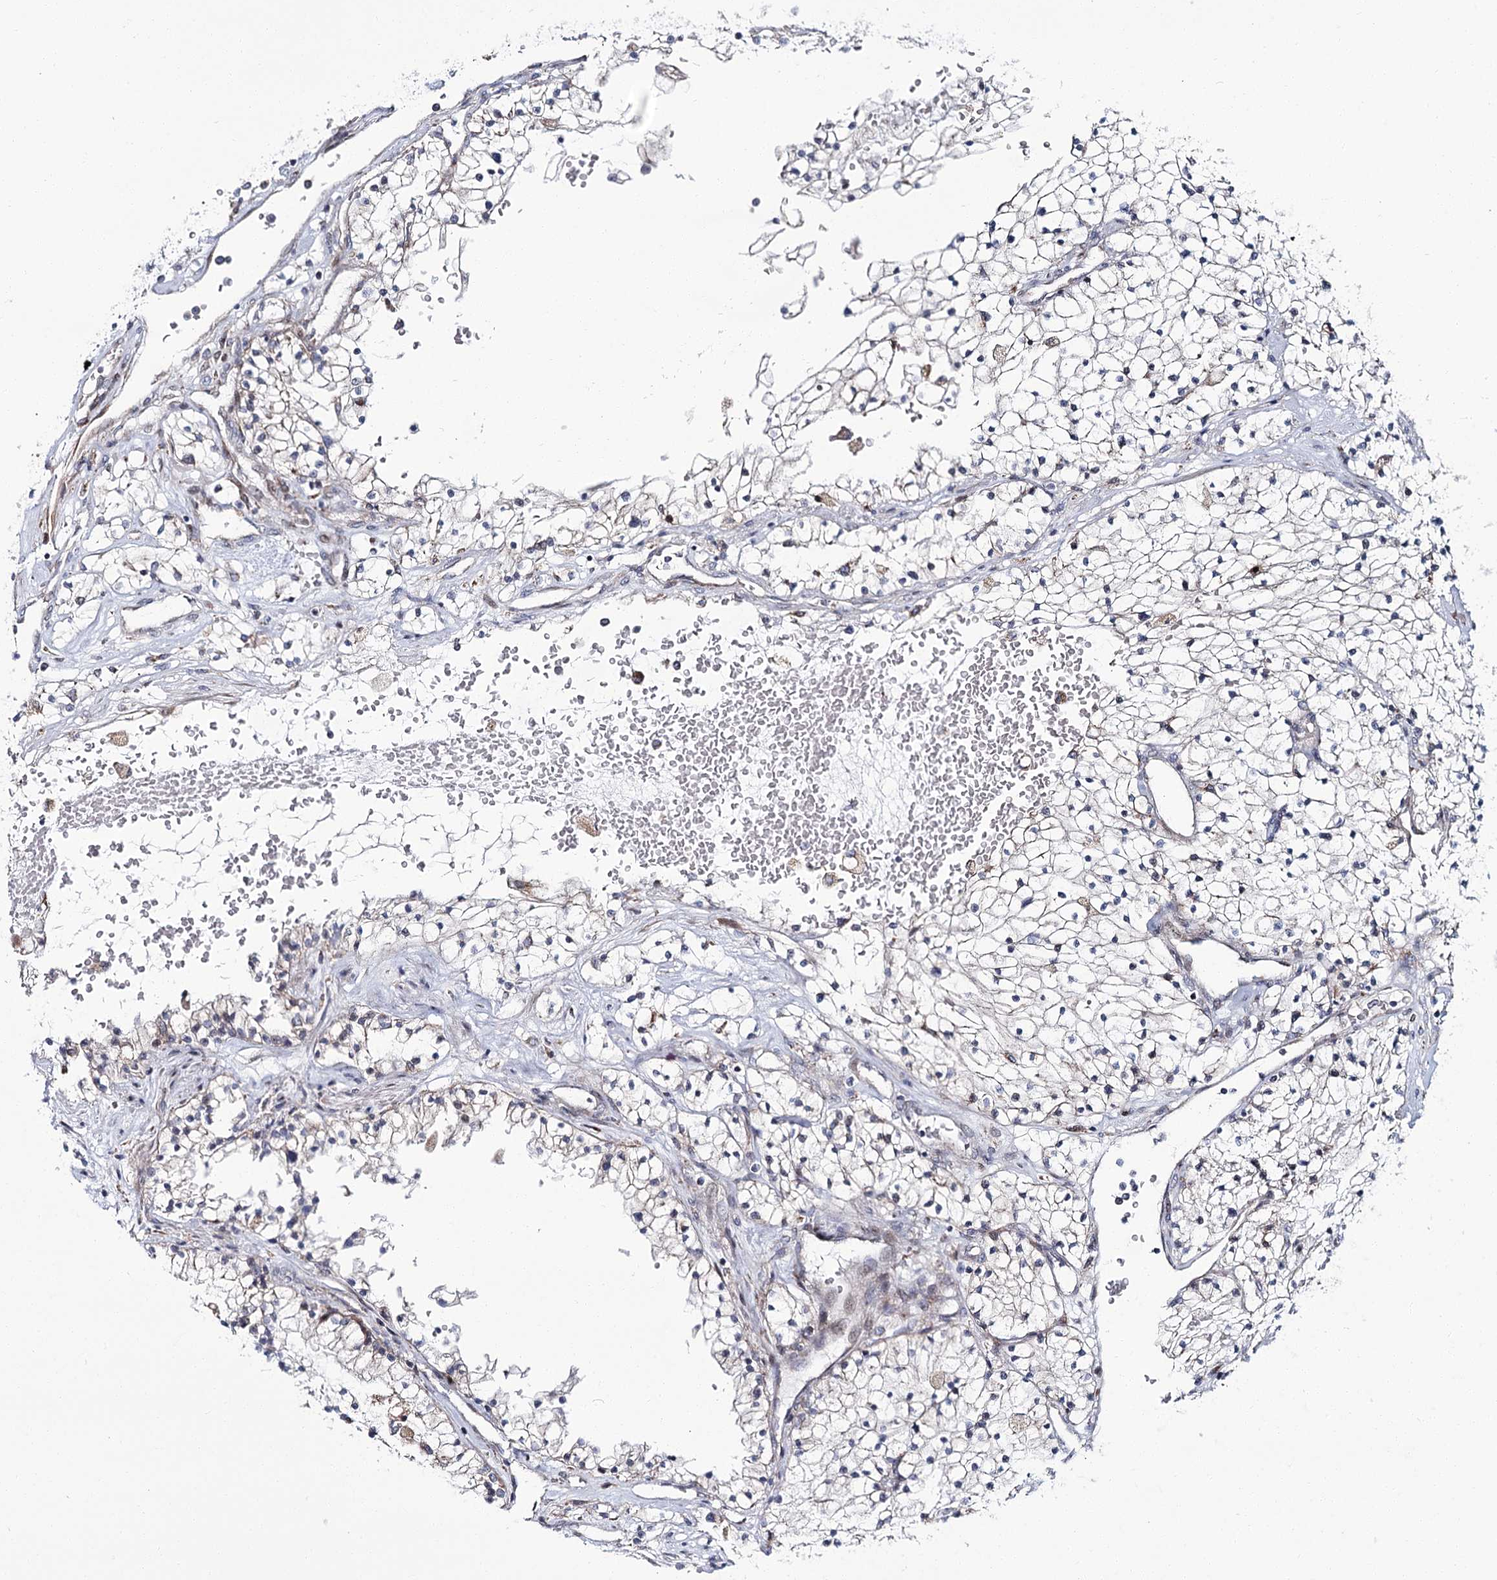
{"staining": {"intensity": "negative", "quantity": "none", "location": "none"}, "tissue": "renal cancer", "cell_type": "Tumor cells", "image_type": "cancer", "snomed": [{"axis": "morphology", "description": "Normal tissue, NOS"}, {"axis": "morphology", "description": "Adenocarcinoma, NOS"}, {"axis": "topography", "description": "Kidney"}], "caption": "This image is of adenocarcinoma (renal) stained with immunohistochemistry (IHC) to label a protein in brown with the nuclei are counter-stained blue. There is no expression in tumor cells. The staining was performed using DAB (3,3'-diaminobenzidine) to visualize the protein expression in brown, while the nuclei were stained in blue with hematoxylin (Magnification: 20x).", "gene": "CPLANE1", "patient": {"sex": "male", "age": 68}}